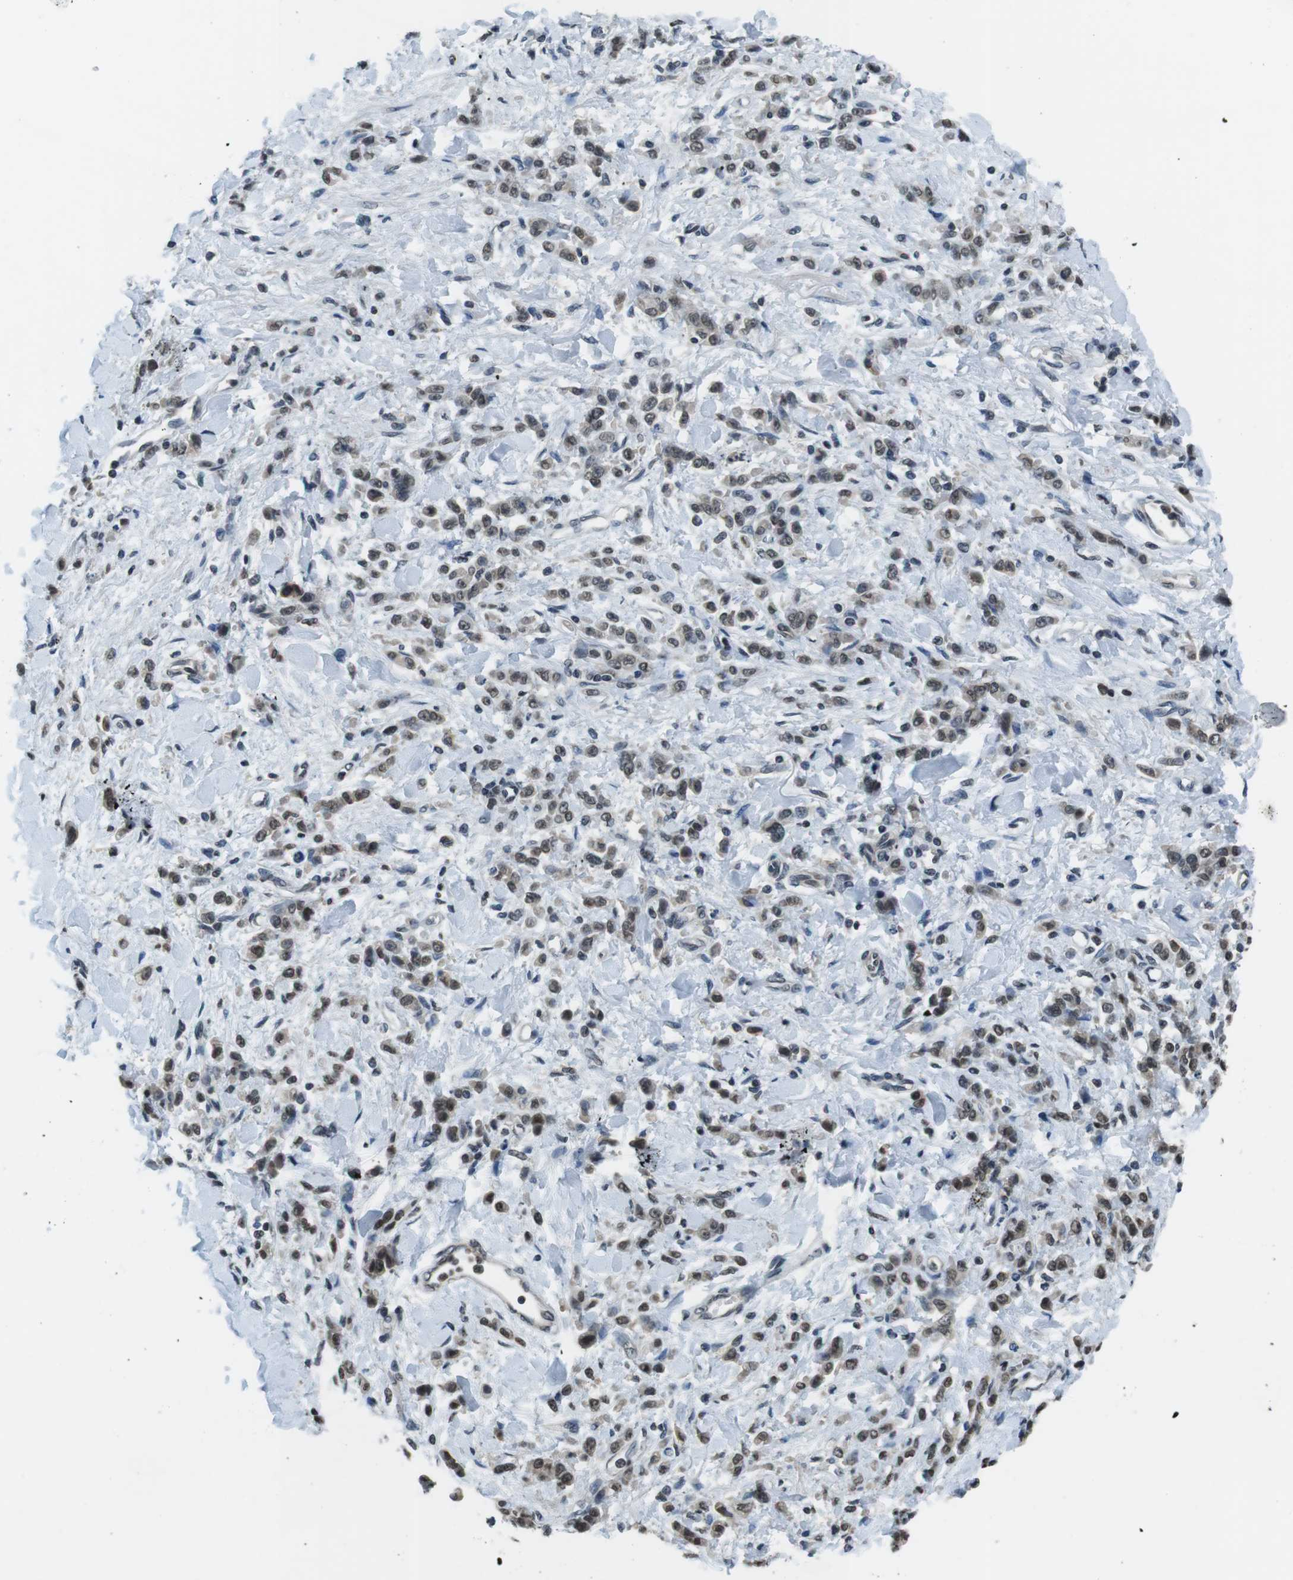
{"staining": {"intensity": "weak", "quantity": ">75%", "location": "nuclear"}, "tissue": "stomach cancer", "cell_type": "Tumor cells", "image_type": "cancer", "snomed": [{"axis": "morphology", "description": "Normal tissue, NOS"}, {"axis": "morphology", "description": "Adenocarcinoma, NOS"}, {"axis": "topography", "description": "Stomach"}], "caption": "Weak nuclear protein positivity is appreciated in about >75% of tumor cells in adenocarcinoma (stomach).", "gene": "NEK4", "patient": {"sex": "male", "age": 82}}